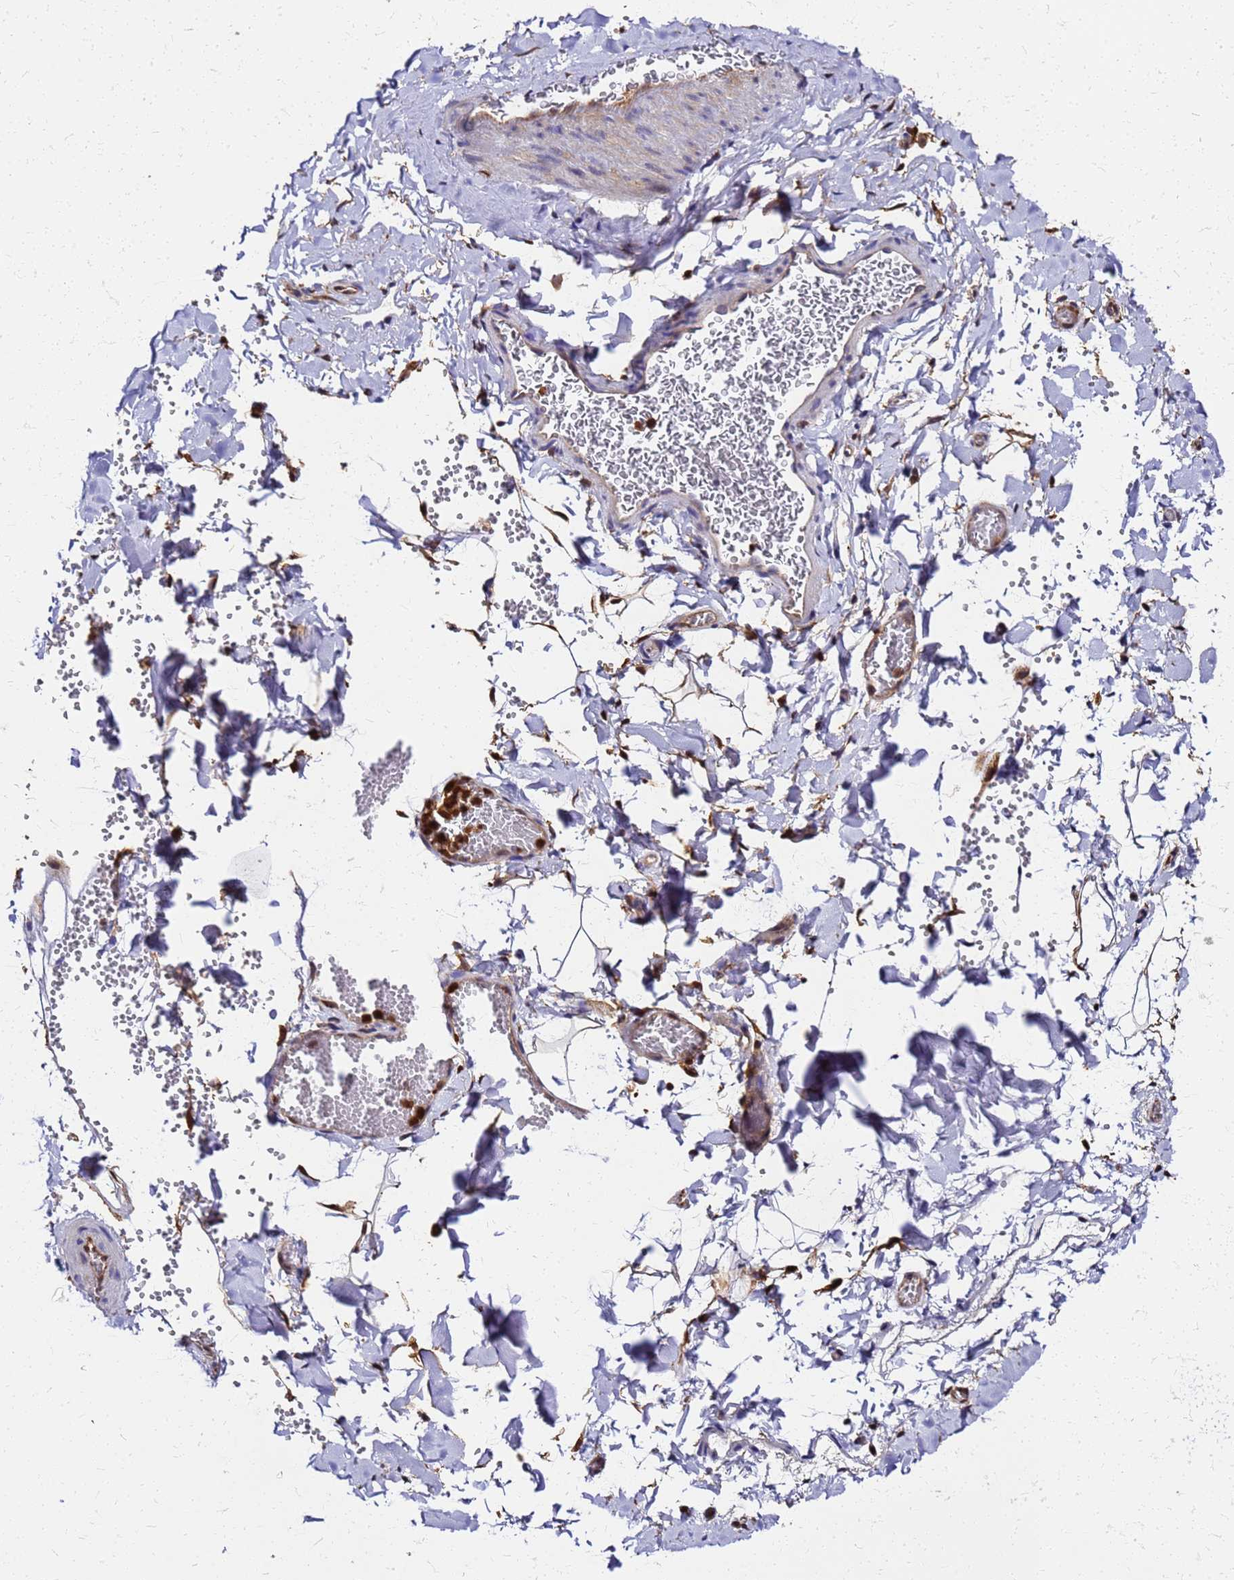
{"staining": {"intensity": "moderate", "quantity": ">75%", "location": "nuclear"}, "tissue": "adipose tissue", "cell_type": "Adipocytes", "image_type": "normal", "snomed": [{"axis": "morphology", "description": "Normal tissue, NOS"}, {"axis": "topography", "description": "Gallbladder"}, {"axis": "topography", "description": "Peripheral nerve tissue"}], "caption": "Immunohistochemistry of unremarkable human adipose tissue shows medium levels of moderate nuclear positivity in about >75% of adipocytes.", "gene": "S100A11", "patient": {"sex": "male", "age": 38}}